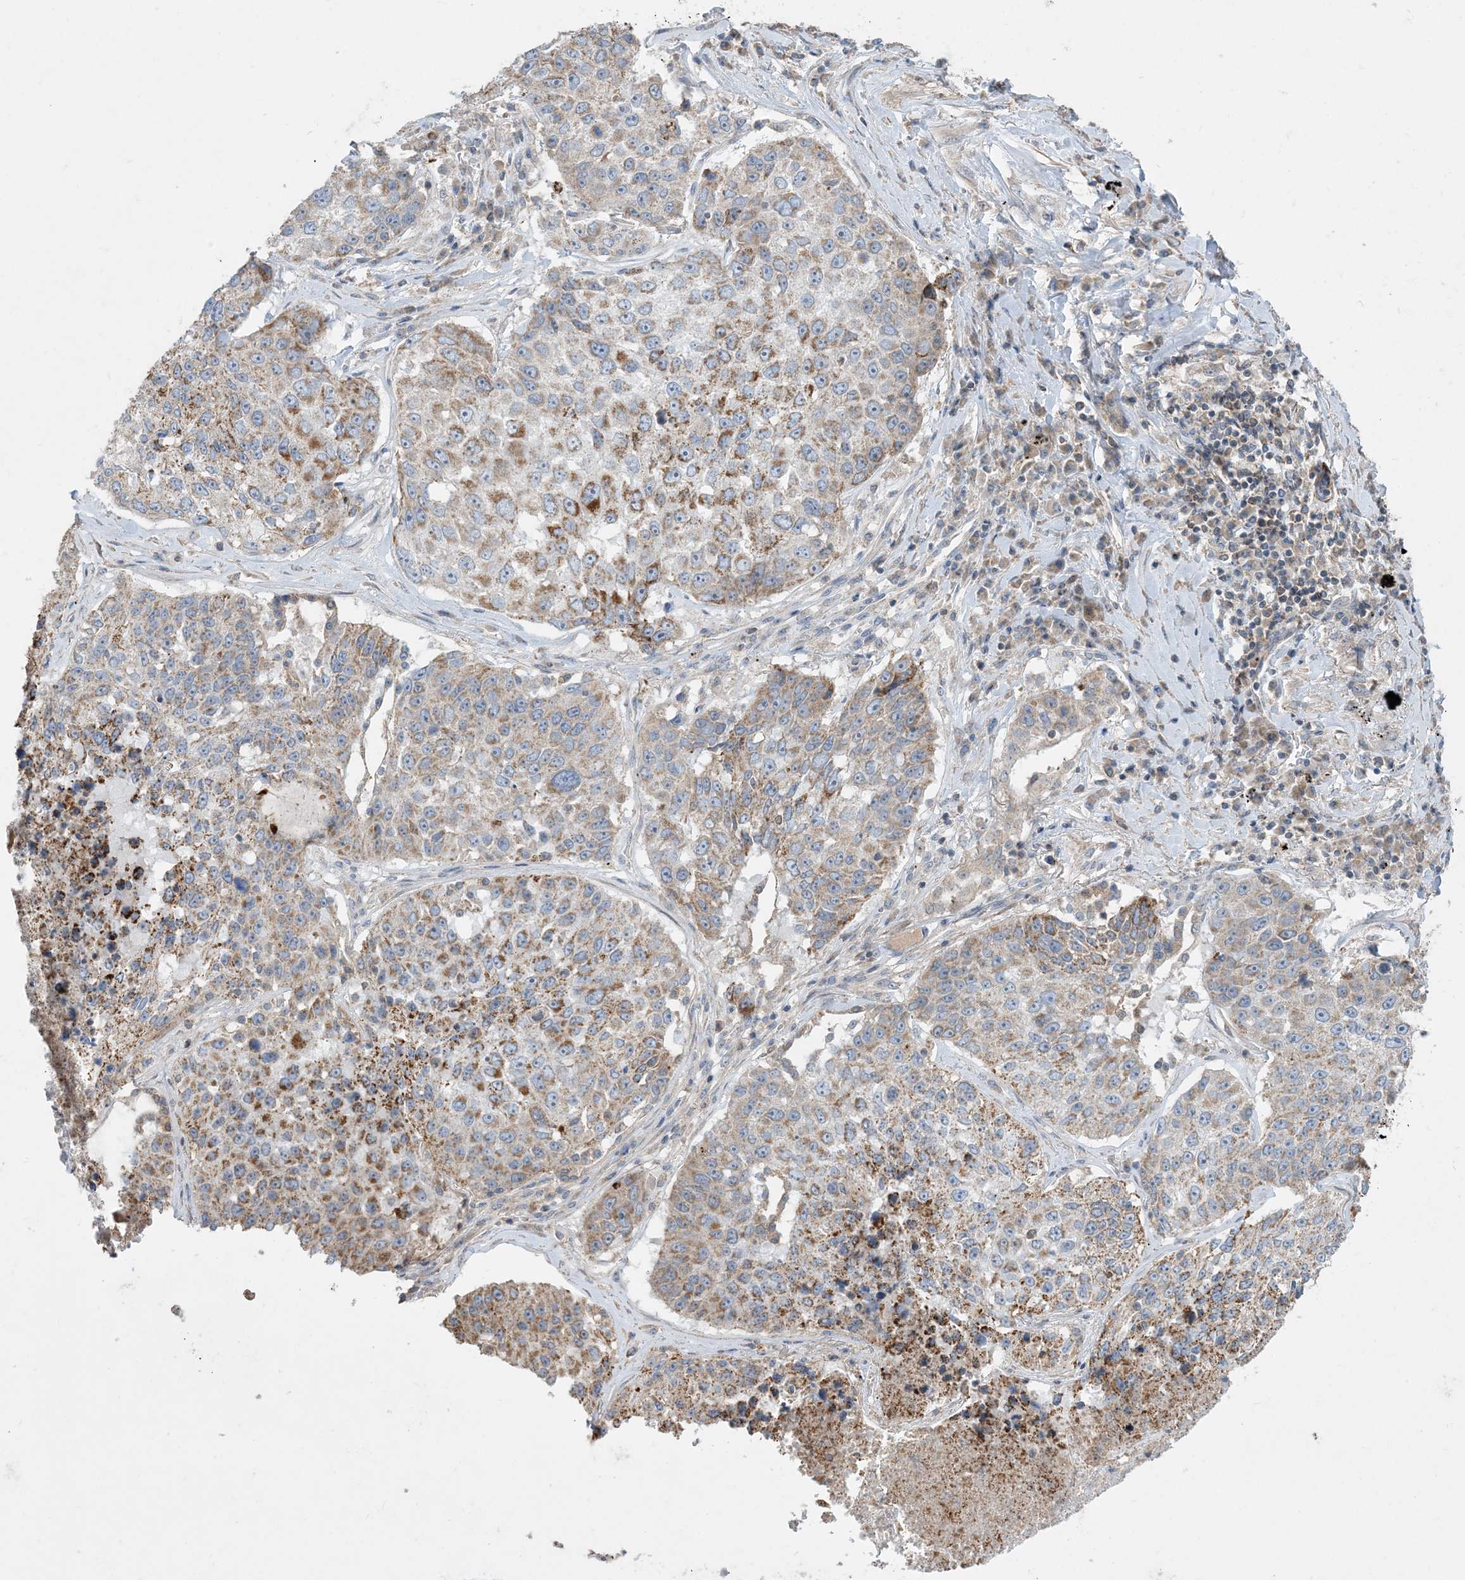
{"staining": {"intensity": "moderate", "quantity": ">75%", "location": "cytoplasmic/membranous"}, "tissue": "lung cancer", "cell_type": "Tumor cells", "image_type": "cancer", "snomed": [{"axis": "morphology", "description": "Squamous cell carcinoma, NOS"}, {"axis": "topography", "description": "Lung"}], "caption": "Immunohistochemical staining of human squamous cell carcinoma (lung) shows moderate cytoplasmic/membranous protein expression in approximately >75% of tumor cells.", "gene": "ECHDC1", "patient": {"sex": "male", "age": 61}}